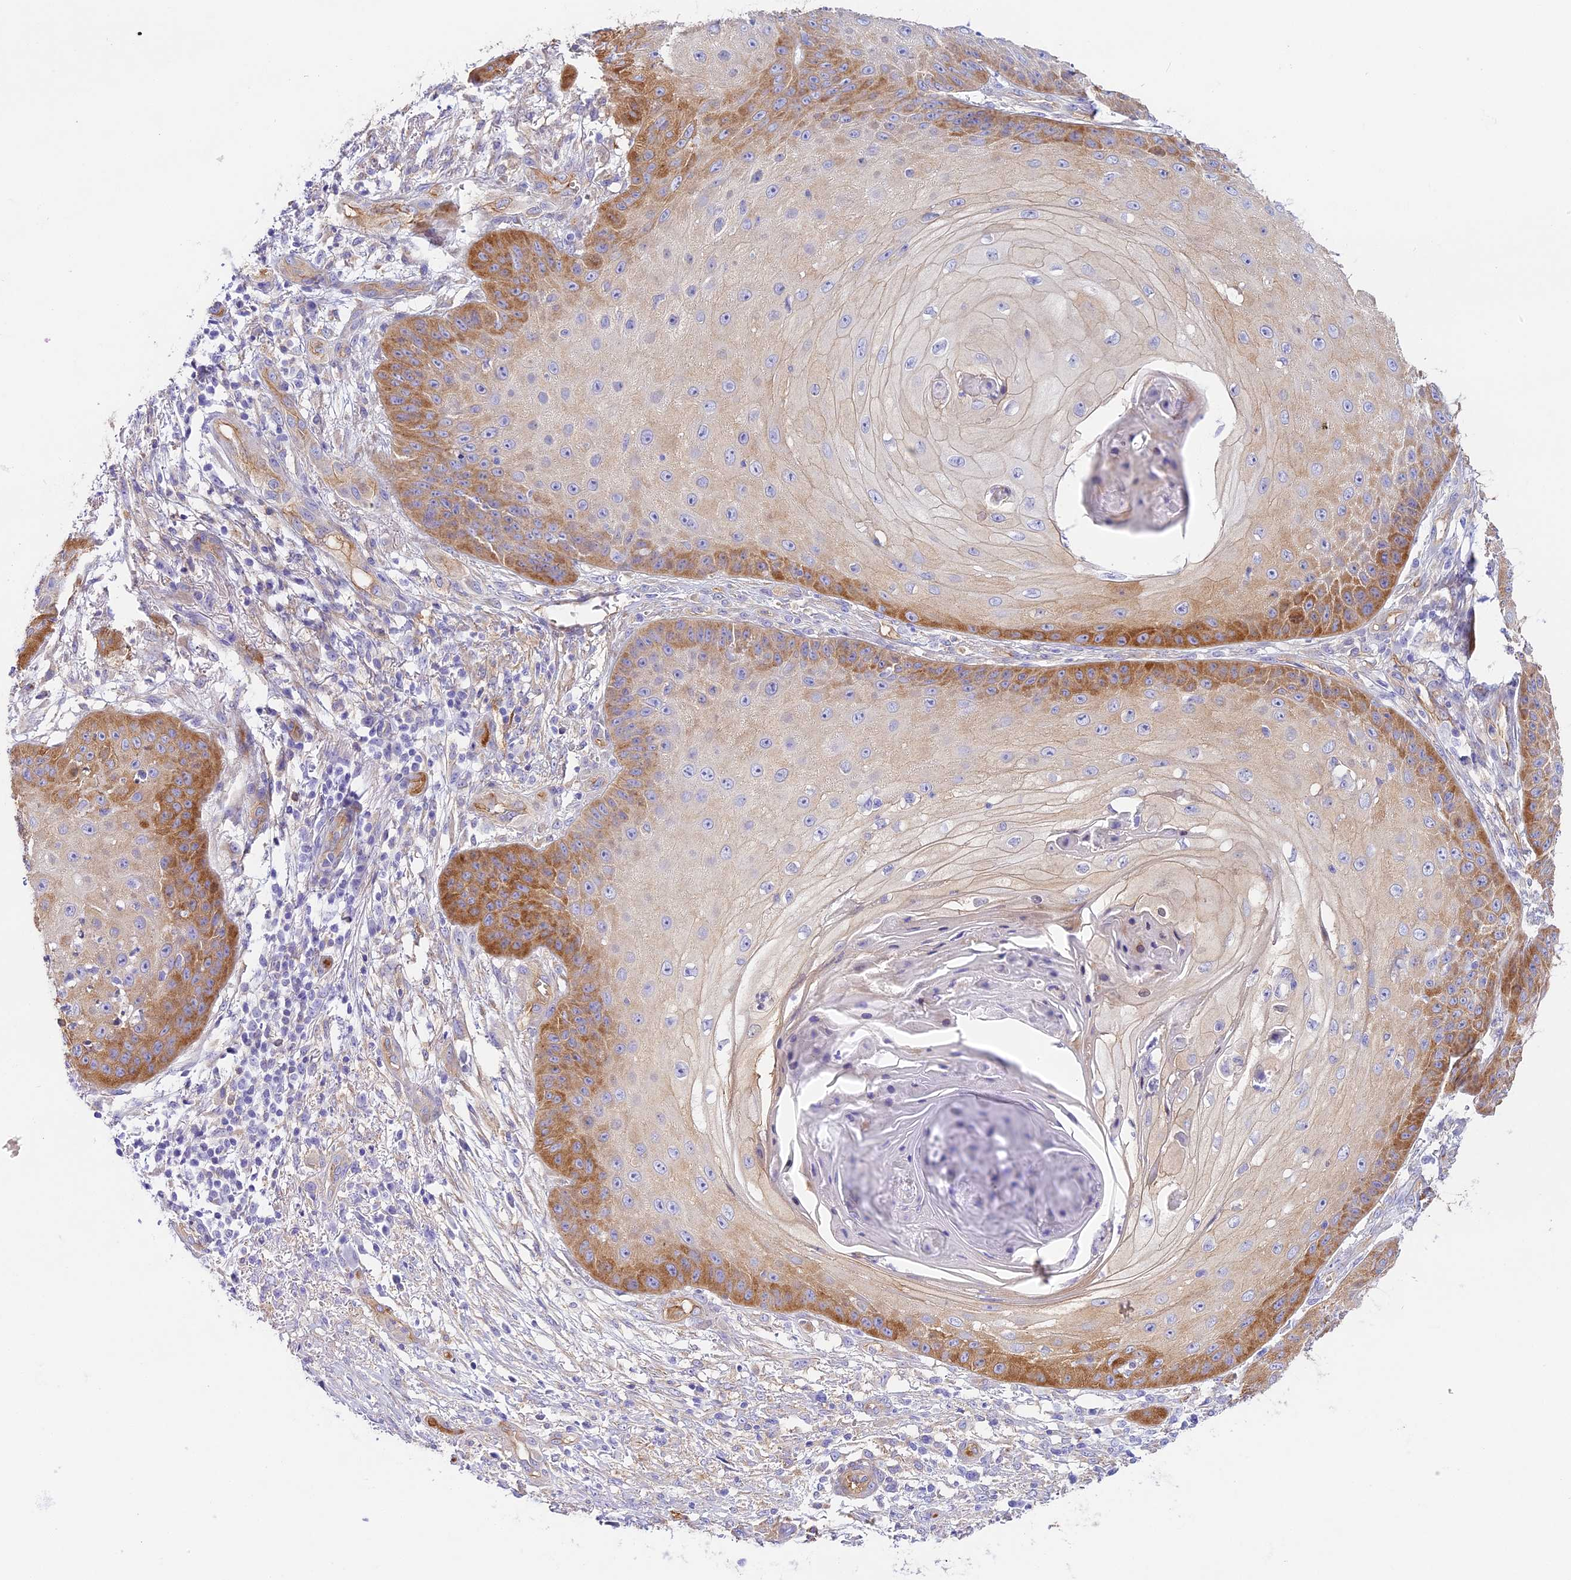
{"staining": {"intensity": "moderate", "quantity": "25%-75%", "location": "cytoplasmic/membranous"}, "tissue": "skin cancer", "cell_type": "Tumor cells", "image_type": "cancer", "snomed": [{"axis": "morphology", "description": "Squamous cell carcinoma, NOS"}, {"axis": "topography", "description": "Skin"}], "caption": "A brown stain highlights moderate cytoplasmic/membranous staining of a protein in skin cancer tumor cells.", "gene": "HOMER3", "patient": {"sex": "male", "age": 70}}